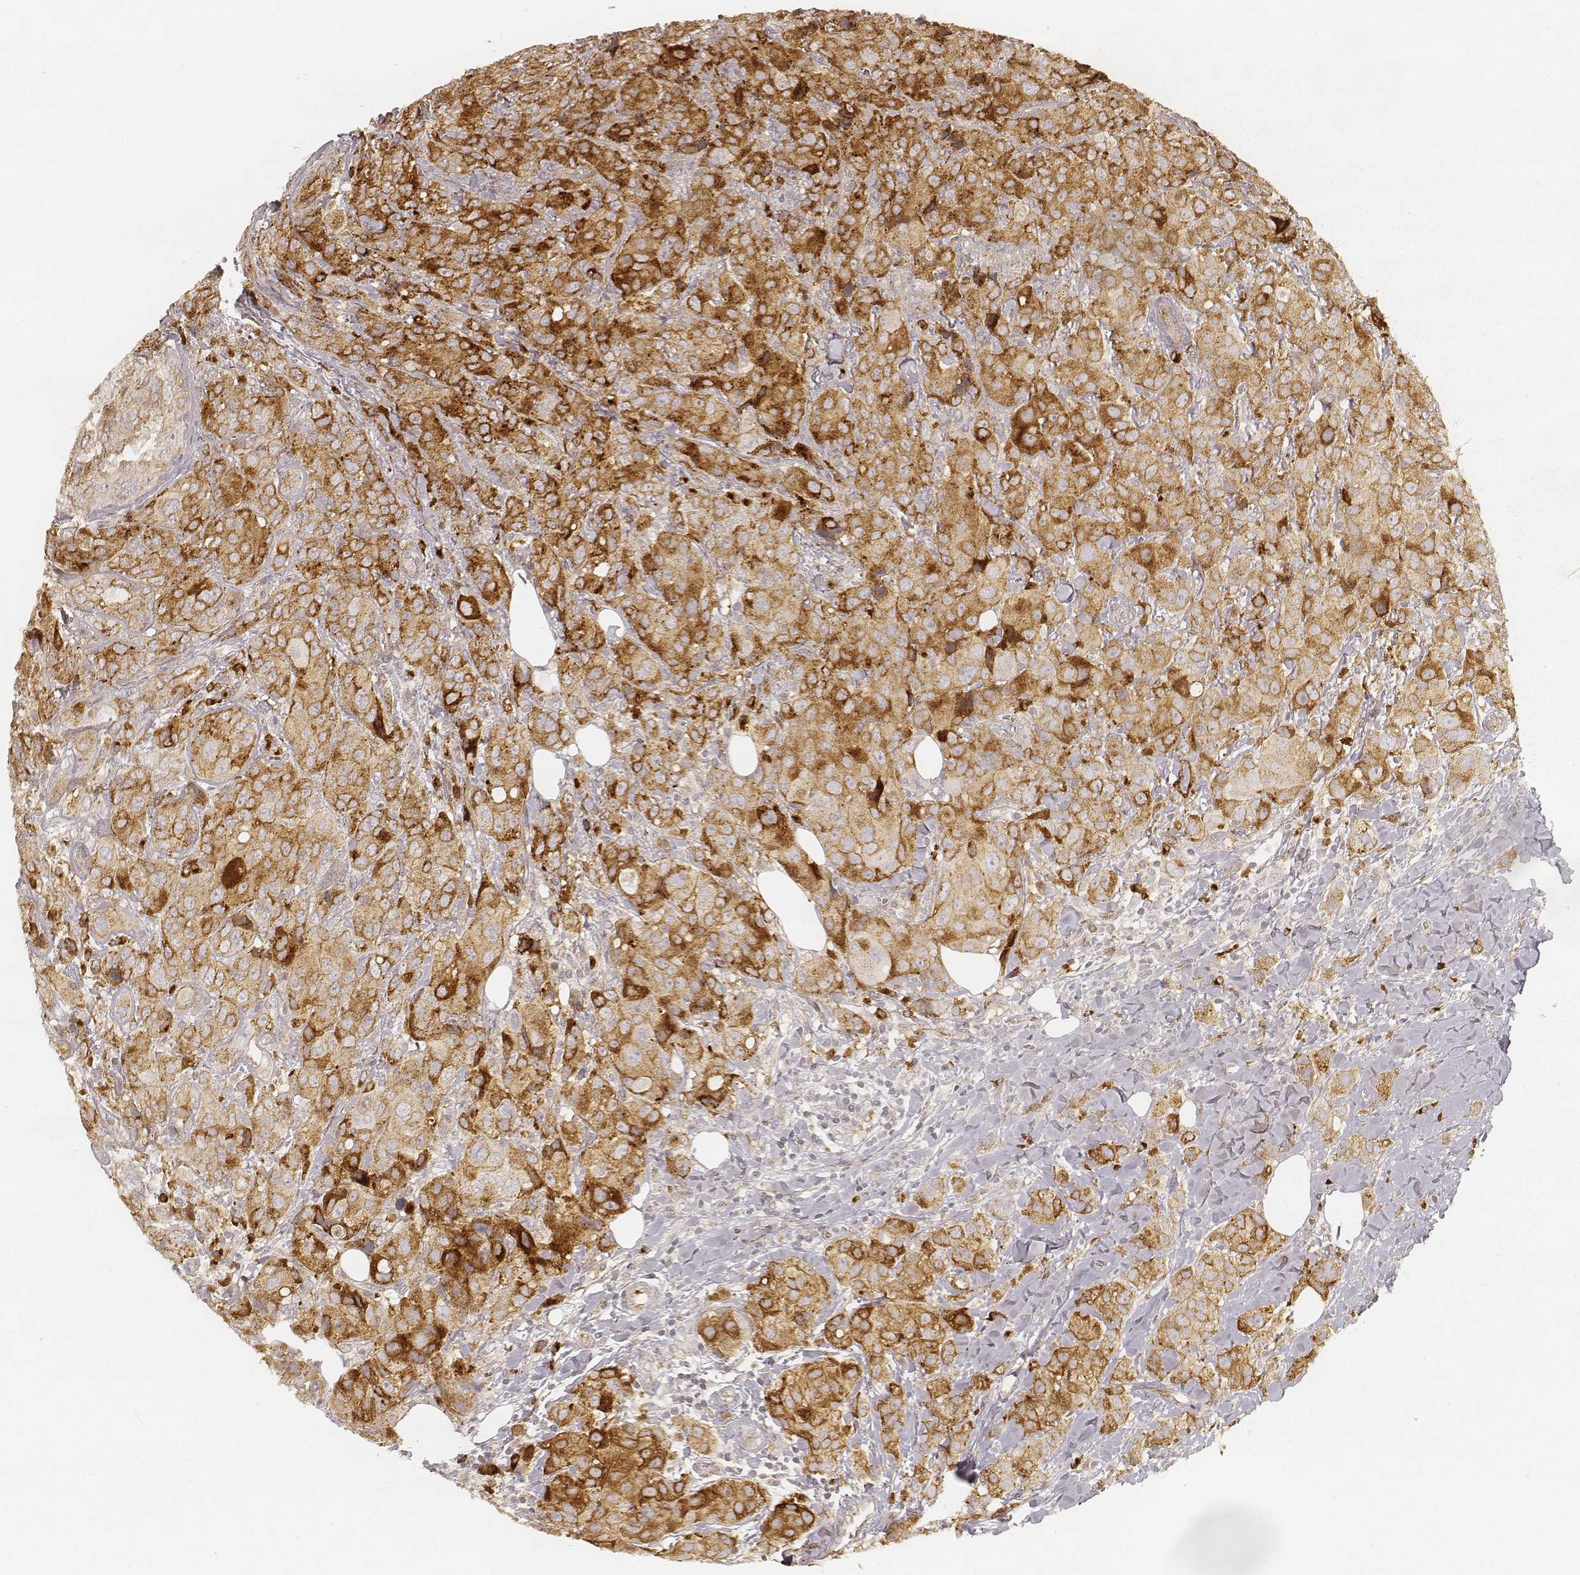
{"staining": {"intensity": "moderate", "quantity": ">75%", "location": "cytoplasmic/membranous"}, "tissue": "breast cancer", "cell_type": "Tumor cells", "image_type": "cancer", "snomed": [{"axis": "morphology", "description": "Duct carcinoma"}, {"axis": "topography", "description": "Breast"}], "caption": "A high-resolution photomicrograph shows IHC staining of breast cancer, which demonstrates moderate cytoplasmic/membranous staining in about >75% of tumor cells. The protein is stained brown, and the nuclei are stained in blue (DAB IHC with brightfield microscopy, high magnification).", "gene": "GORASP2", "patient": {"sex": "female", "age": 43}}